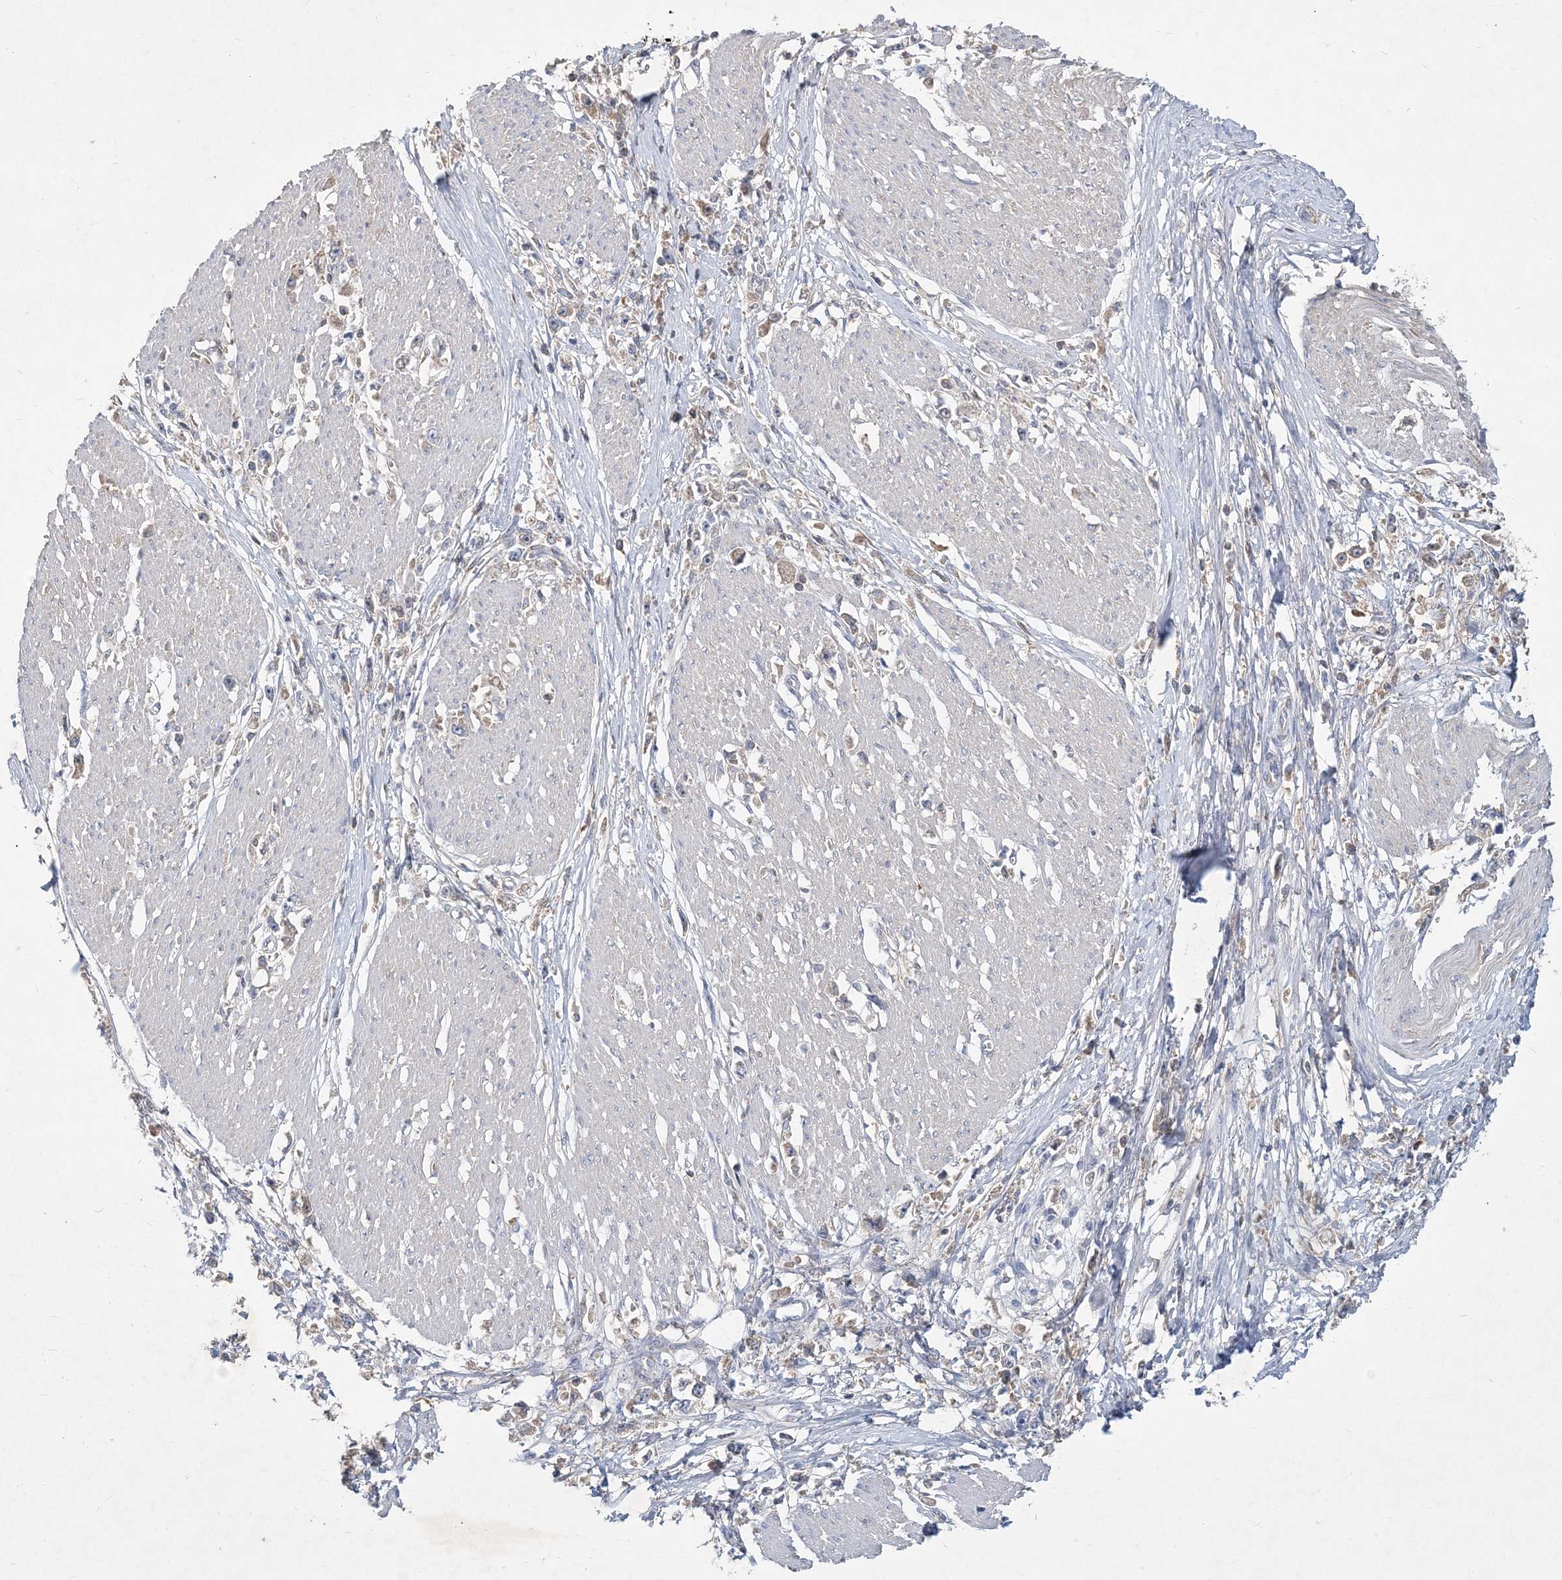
{"staining": {"intensity": "negative", "quantity": "none", "location": "none"}, "tissue": "stomach cancer", "cell_type": "Tumor cells", "image_type": "cancer", "snomed": [{"axis": "morphology", "description": "Adenocarcinoma, NOS"}, {"axis": "topography", "description": "Stomach"}], "caption": "IHC micrograph of neoplastic tissue: human adenocarcinoma (stomach) stained with DAB (3,3'-diaminobenzidine) shows no significant protein expression in tumor cells.", "gene": "RNF25", "patient": {"sex": "female", "age": 59}}